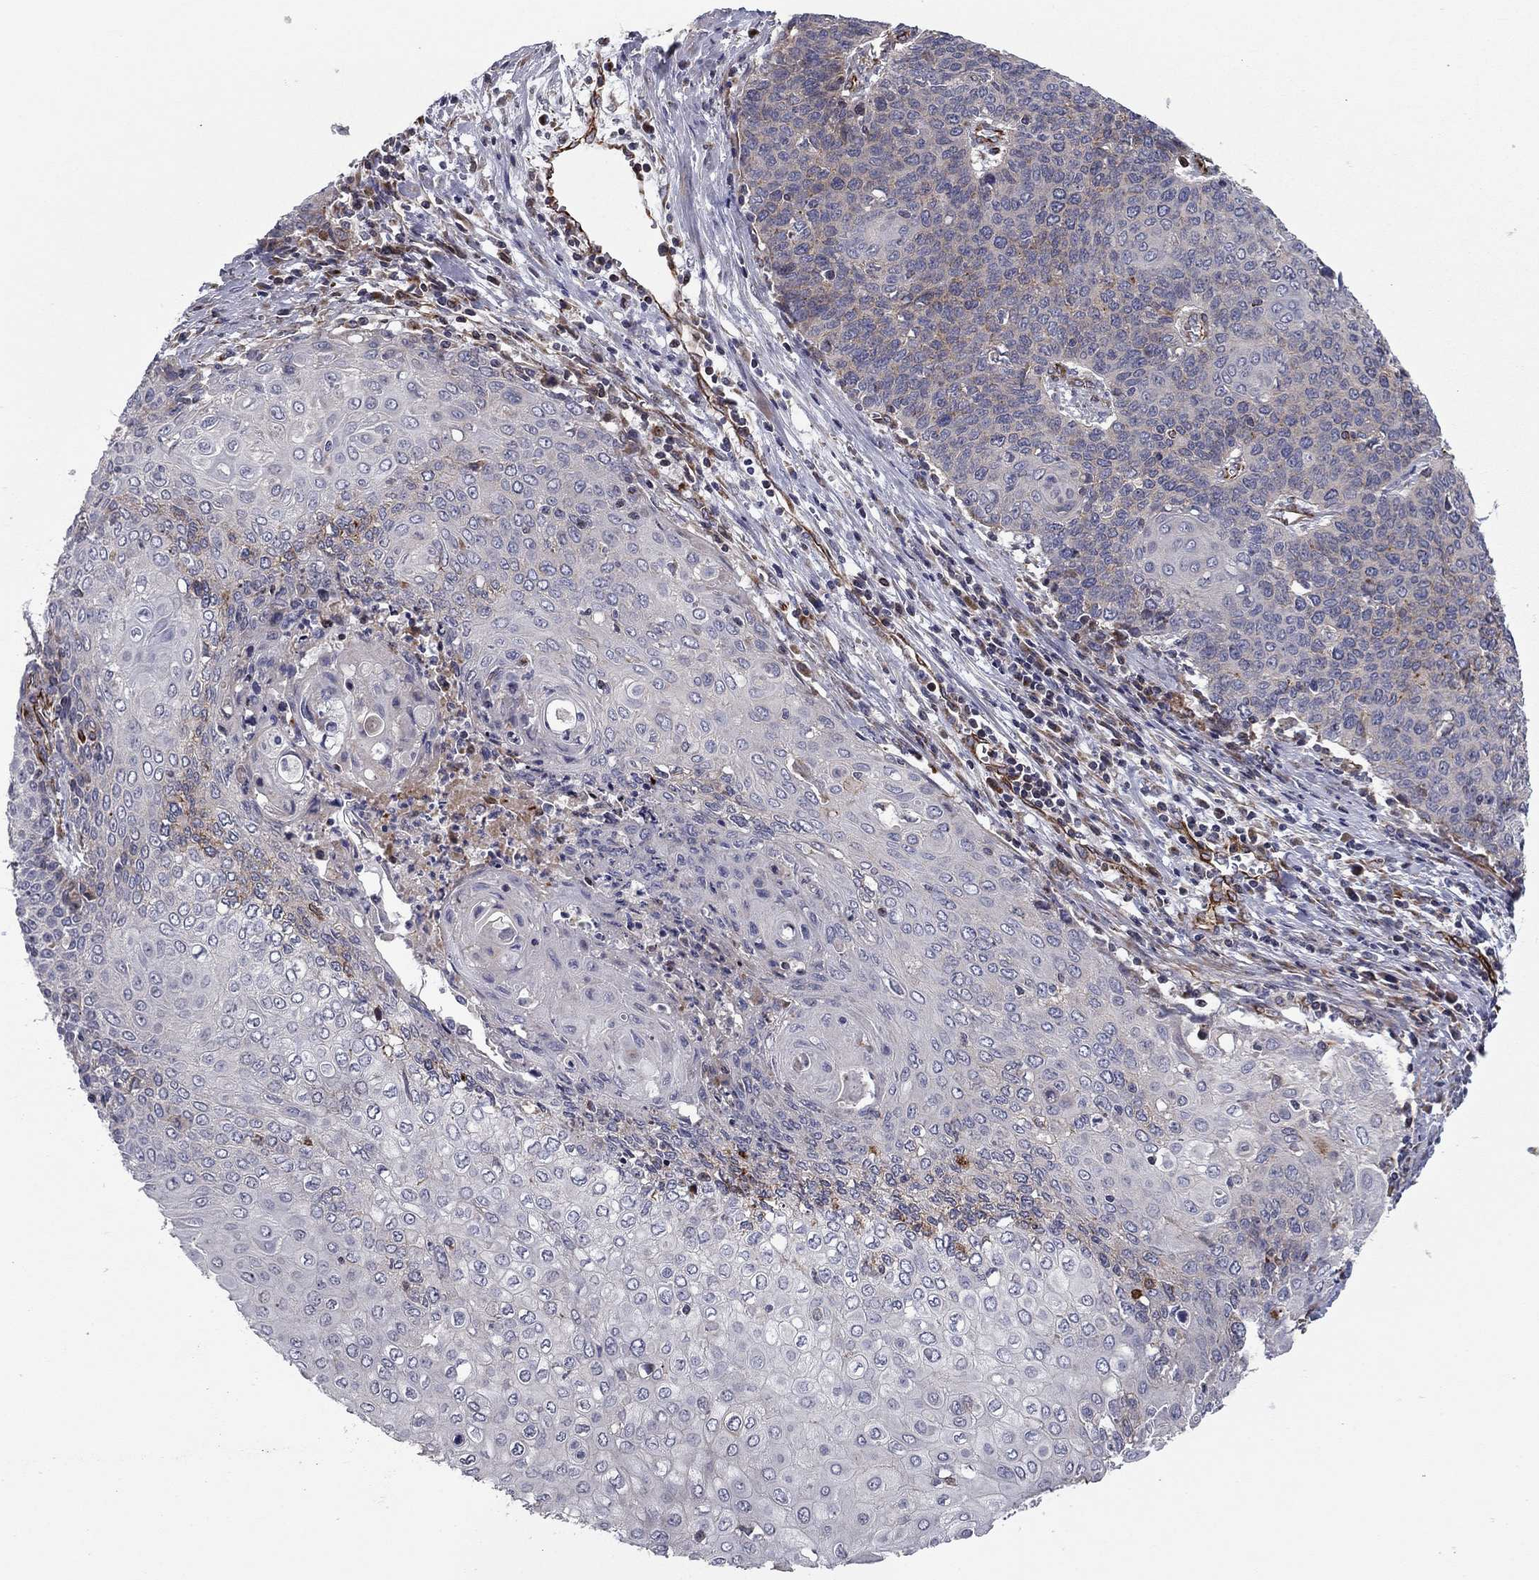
{"staining": {"intensity": "weak", "quantity": "<25%", "location": "cytoplasmic/membranous"}, "tissue": "cervical cancer", "cell_type": "Tumor cells", "image_type": "cancer", "snomed": [{"axis": "morphology", "description": "Squamous cell carcinoma, NOS"}, {"axis": "topography", "description": "Cervix"}], "caption": "Tumor cells show no significant expression in cervical squamous cell carcinoma.", "gene": "CLSTN1", "patient": {"sex": "female", "age": 39}}